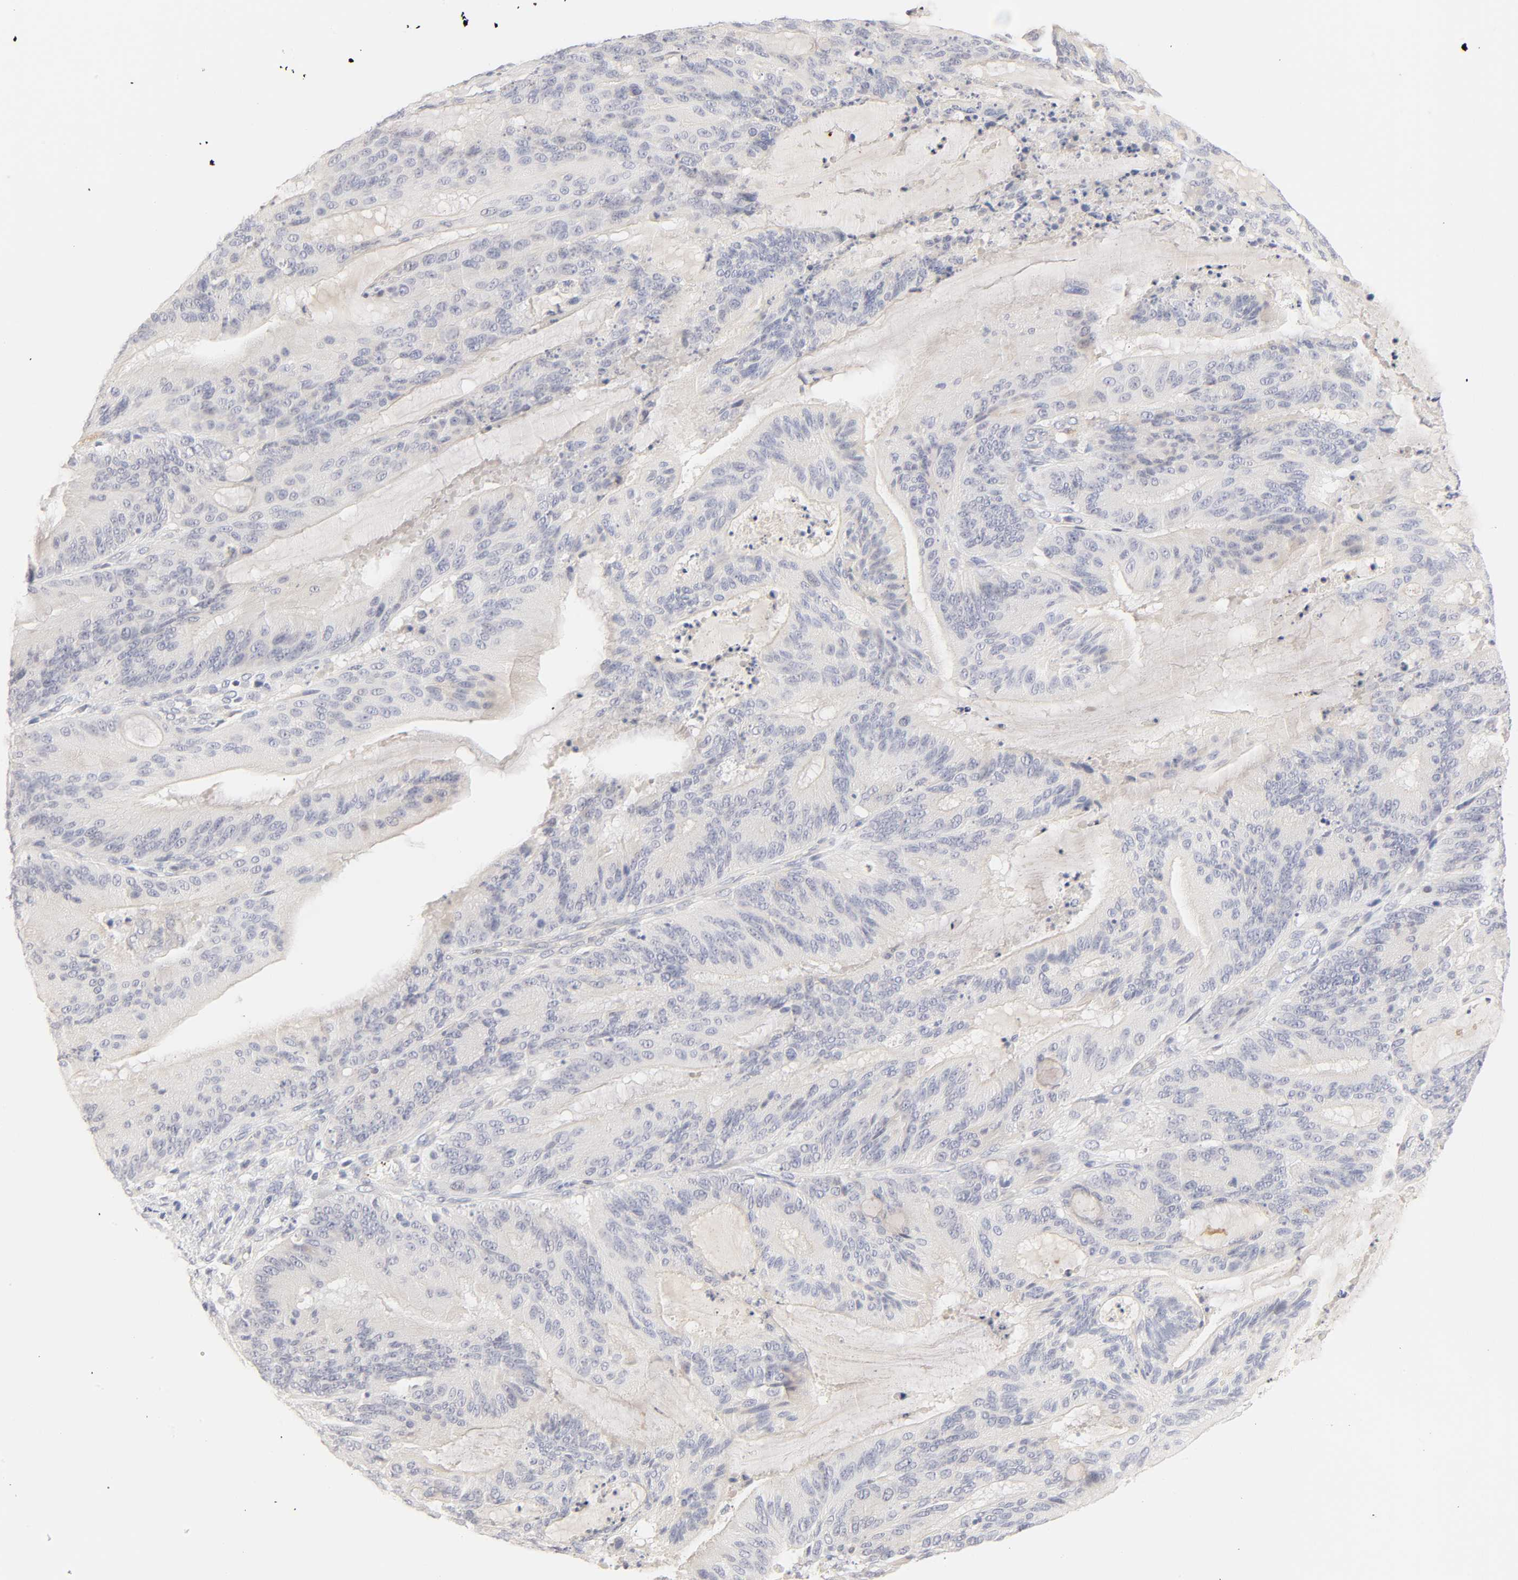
{"staining": {"intensity": "negative", "quantity": "none", "location": "none"}, "tissue": "liver cancer", "cell_type": "Tumor cells", "image_type": "cancer", "snomed": [{"axis": "morphology", "description": "Cholangiocarcinoma"}, {"axis": "topography", "description": "Liver"}], "caption": "The image exhibits no staining of tumor cells in cholangiocarcinoma (liver).", "gene": "CYP4B1", "patient": {"sex": "female", "age": 73}}